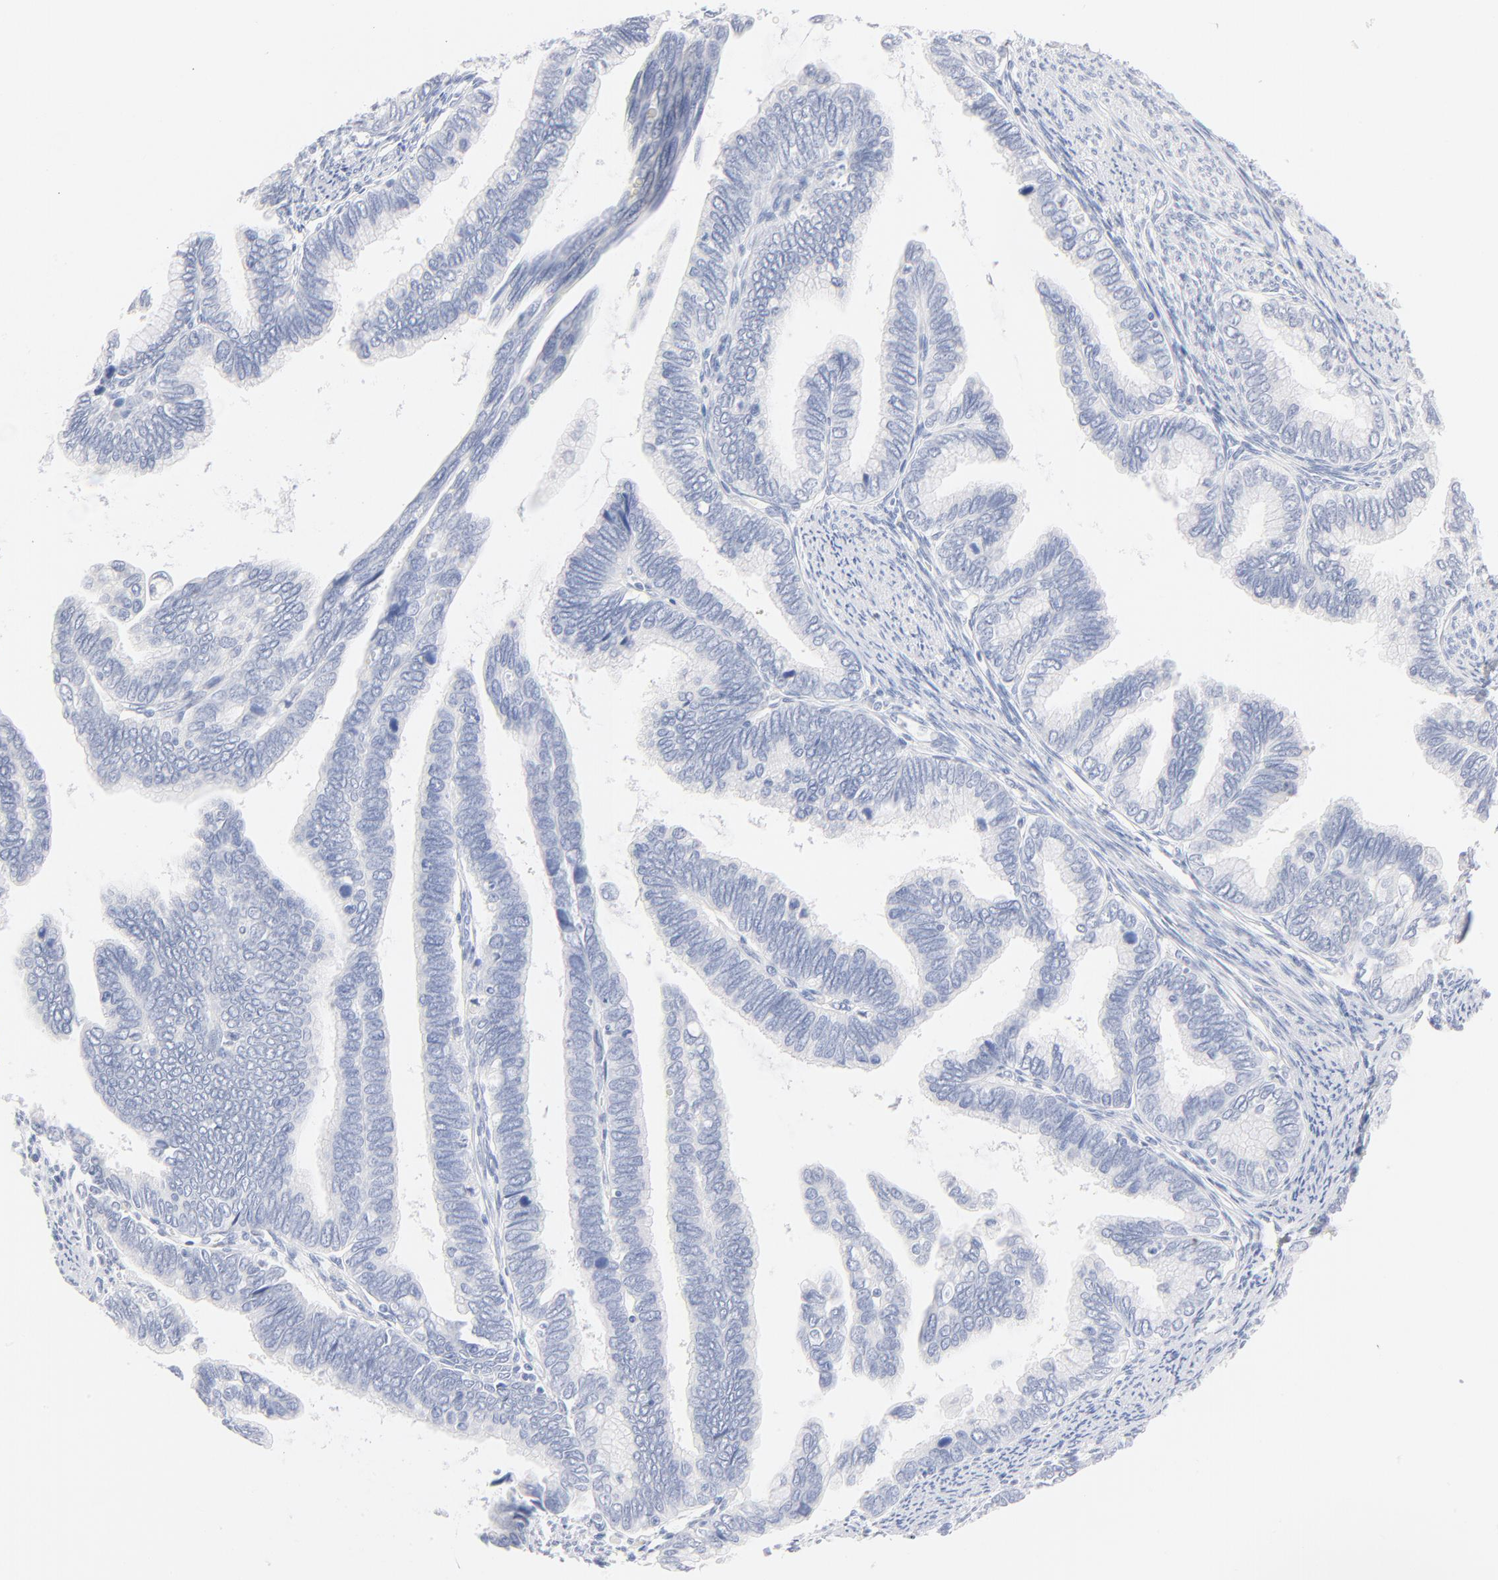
{"staining": {"intensity": "negative", "quantity": "none", "location": "none"}, "tissue": "cervical cancer", "cell_type": "Tumor cells", "image_type": "cancer", "snomed": [{"axis": "morphology", "description": "Adenocarcinoma, NOS"}, {"axis": "topography", "description": "Cervix"}], "caption": "DAB (3,3'-diaminobenzidine) immunohistochemical staining of human adenocarcinoma (cervical) displays no significant expression in tumor cells. (Brightfield microscopy of DAB immunohistochemistry at high magnification).", "gene": "ONECUT1", "patient": {"sex": "female", "age": 49}}